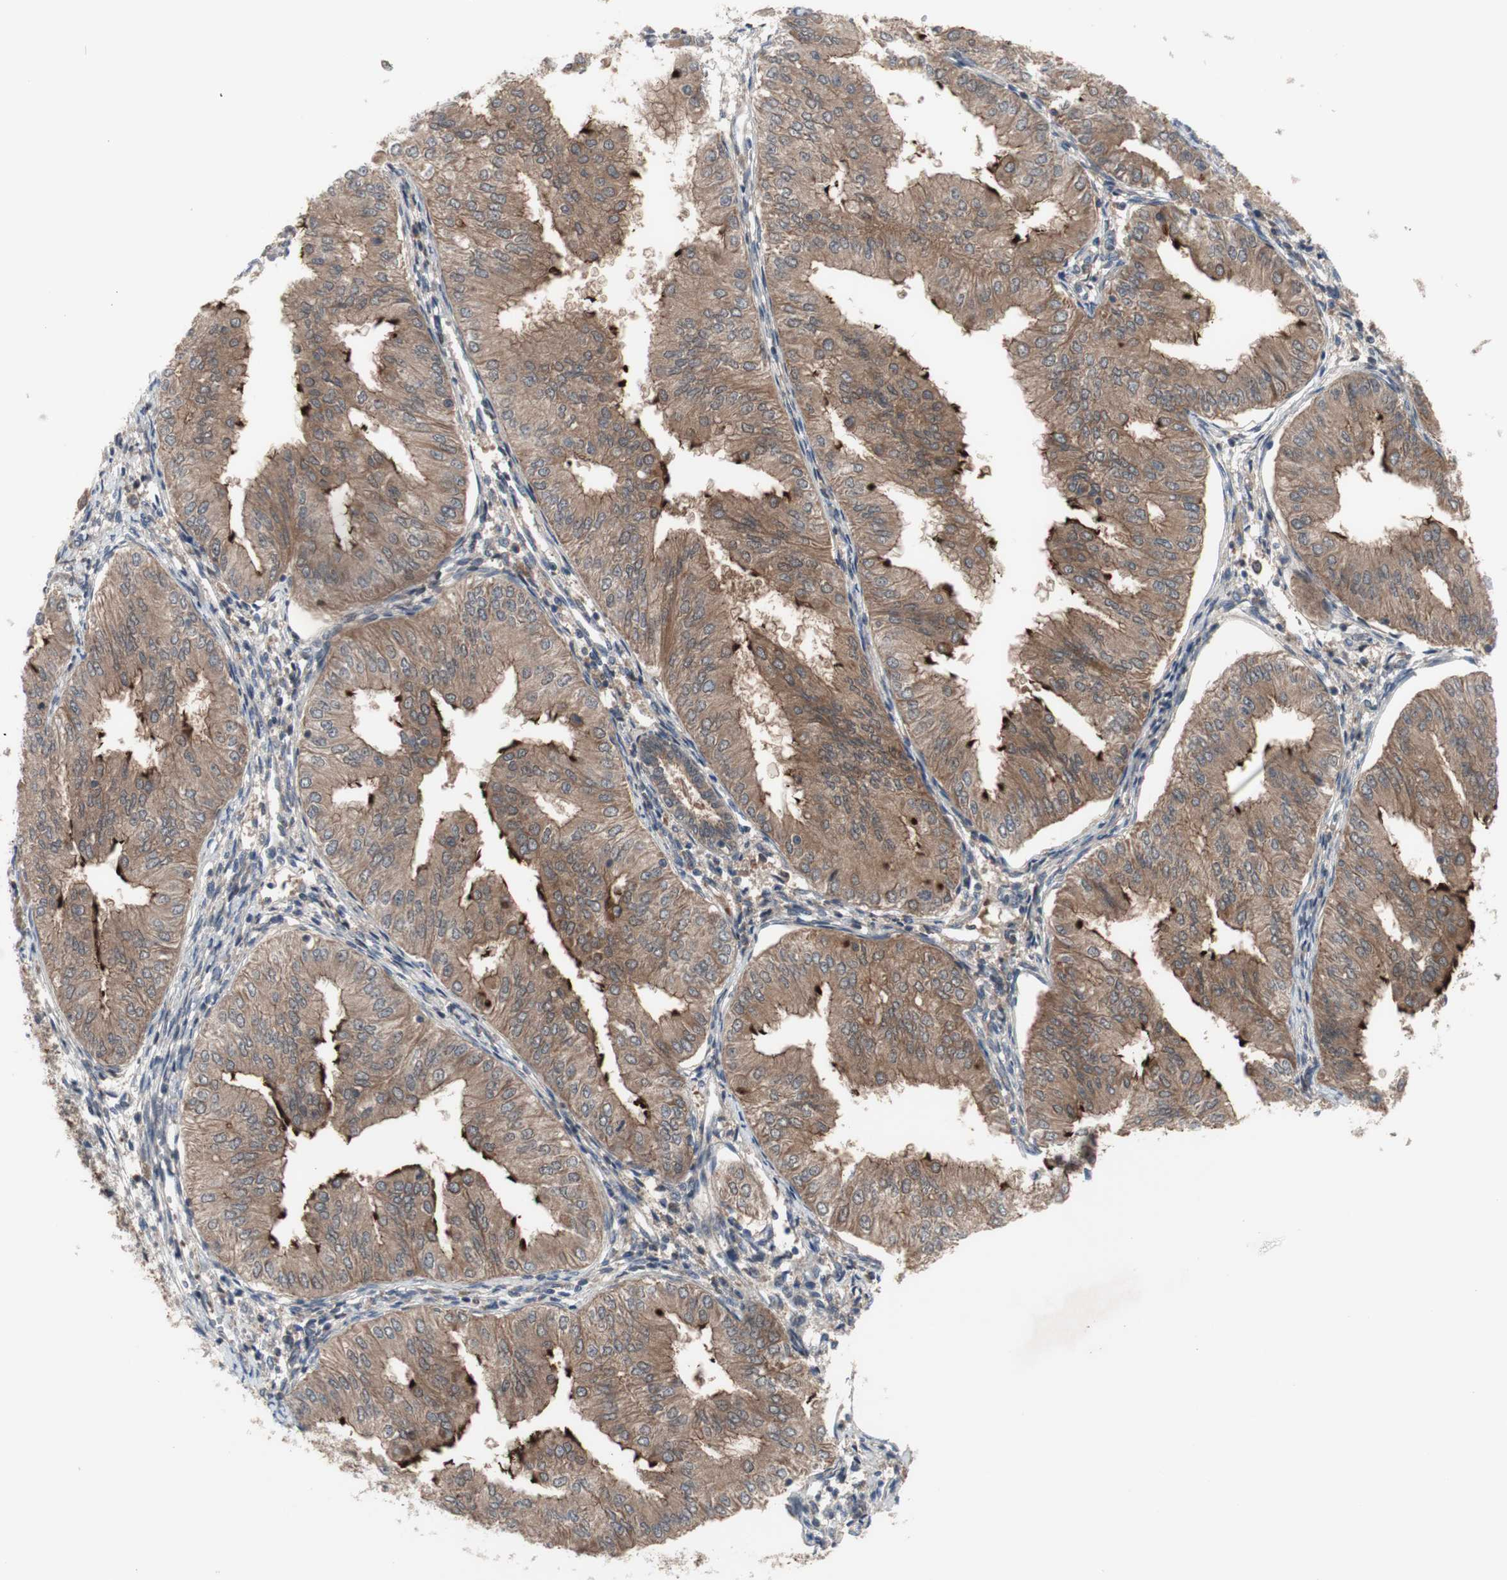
{"staining": {"intensity": "moderate", "quantity": ">75%", "location": "cytoplasmic/membranous"}, "tissue": "endometrial cancer", "cell_type": "Tumor cells", "image_type": "cancer", "snomed": [{"axis": "morphology", "description": "Adenocarcinoma, NOS"}, {"axis": "topography", "description": "Endometrium"}], "caption": "A photomicrograph of endometrial cancer stained for a protein exhibits moderate cytoplasmic/membranous brown staining in tumor cells. (Brightfield microscopy of DAB IHC at high magnification).", "gene": "OAZ1", "patient": {"sex": "female", "age": 53}}